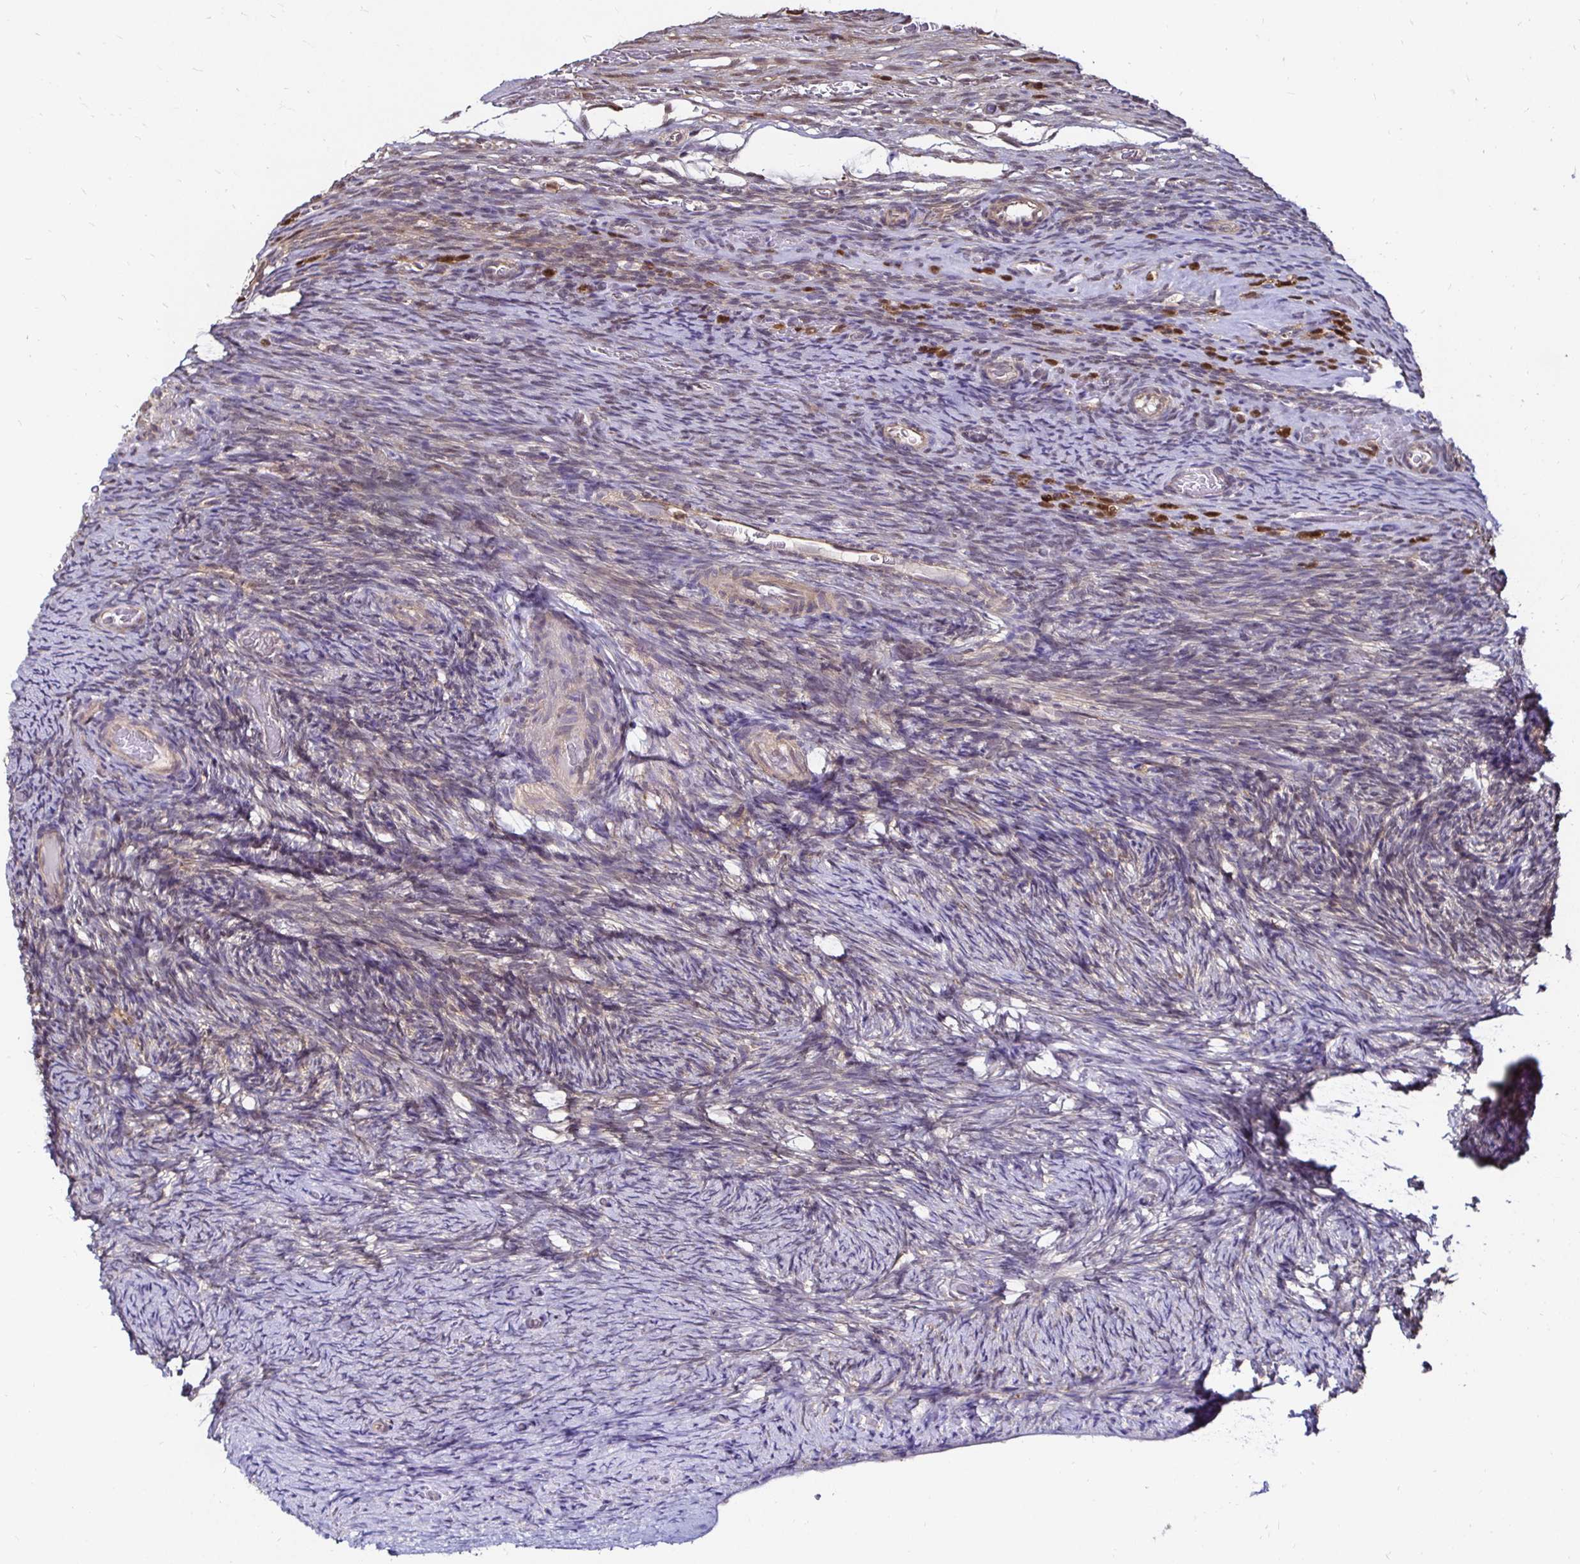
{"staining": {"intensity": "weak", "quantity": "25%-75%", "location": "cytoplasmic/membranous"}, "tissue": "ovary", "cell_type": "Ovarian stroma cells", "image_type": "normal", "snomed": [{"axis": "morphology", "description": "Normal tissue, NOS"}, {"axis": "topography", "description": "Ovary"}], "caption": "Immunohistochemistry histopathology image of benign ovary: ovary stained using immunohistochemistry (IHC) exhibits low levels of weak protein expression localized specifically in the cytoplasmic/membranous of ovarian stroma cells, appearing as a cytoplasmic/membranous brown color.", "gene": "TXN", "patient": {"sex": "female", "age": 34}}